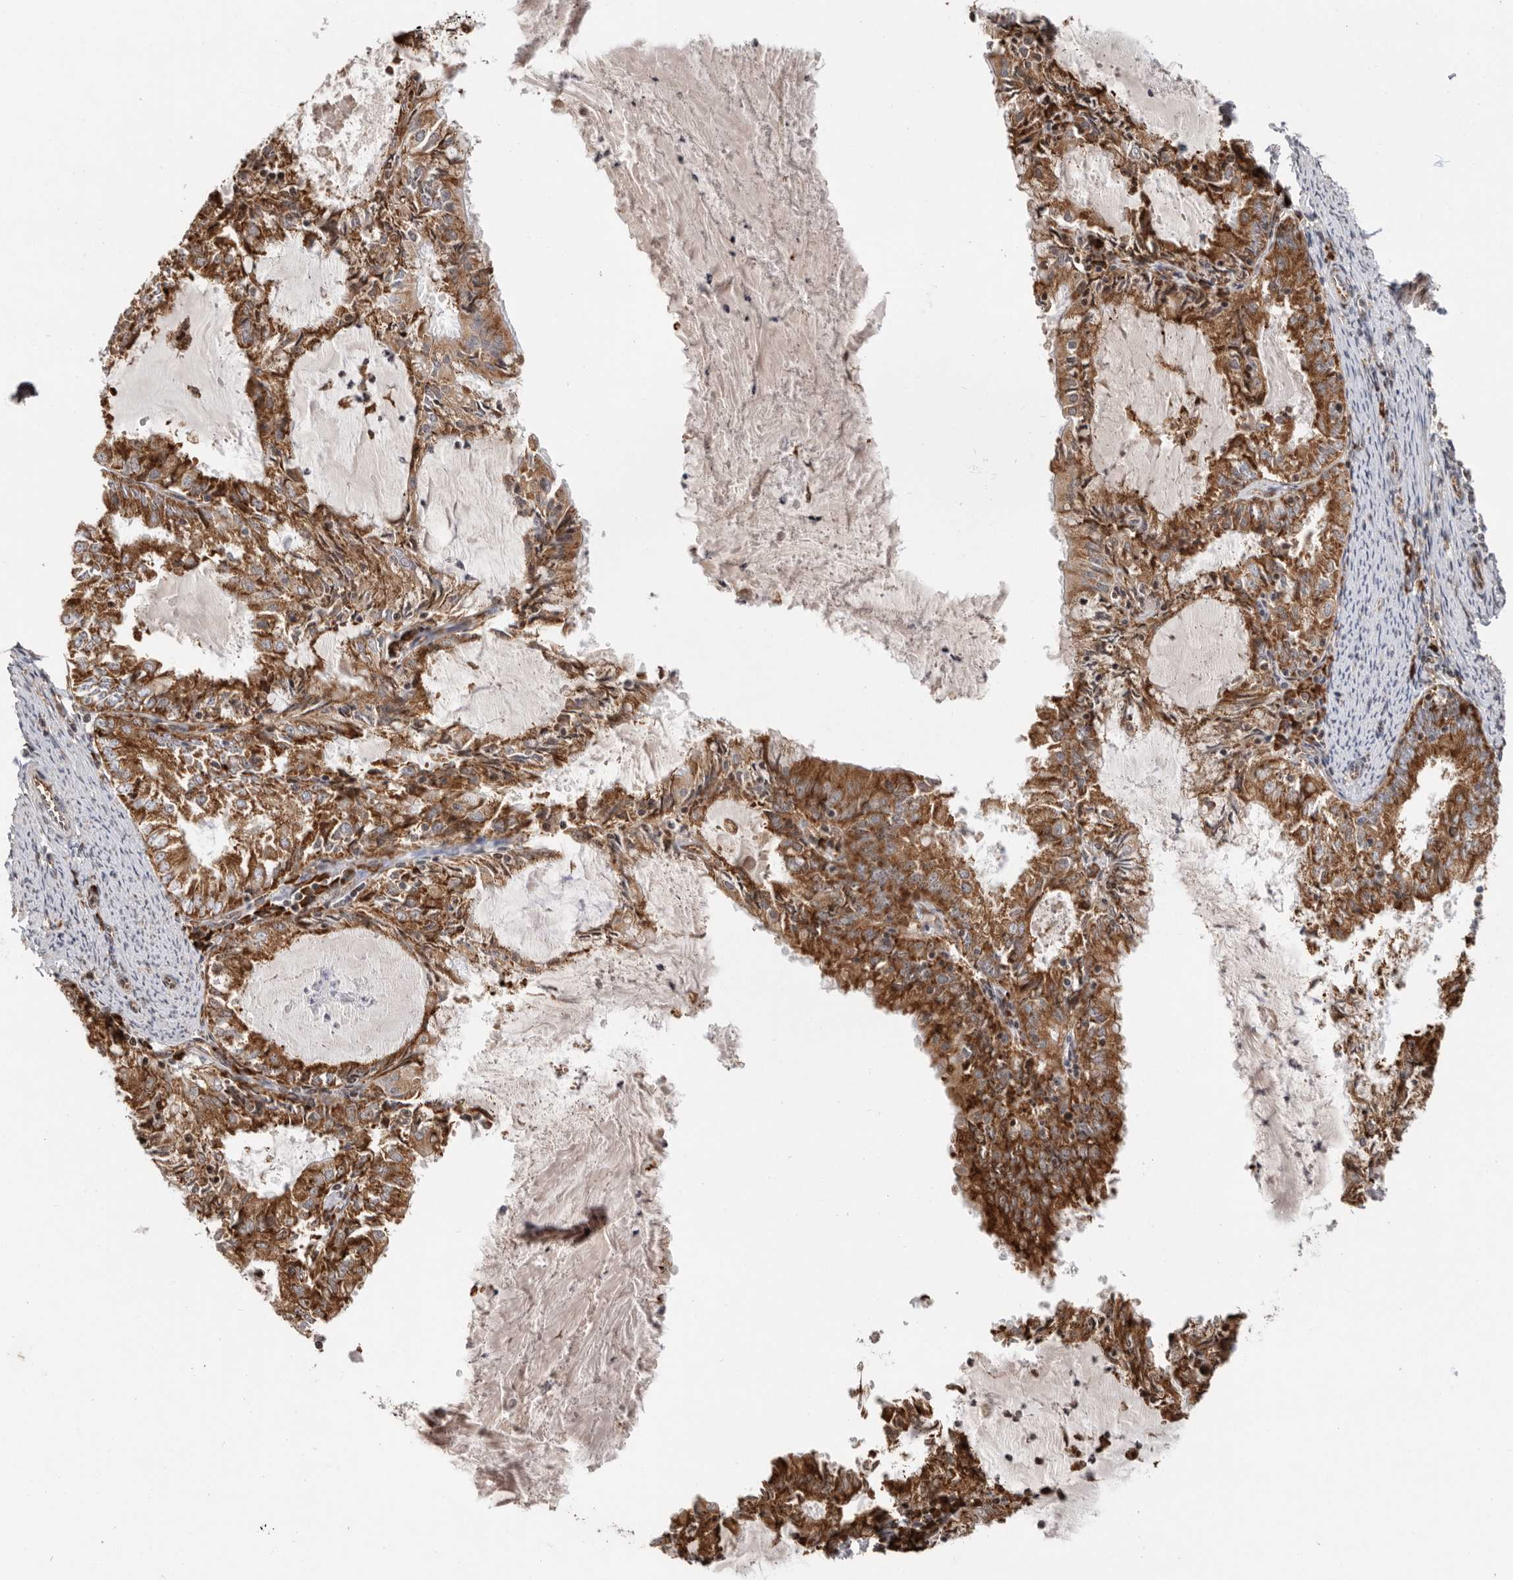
{"staining": {"intensity": "moderate", "quantity": ">75%", "location": "cytoplasmic/membranous"}, "tissue": "endometrial cancer", "cell_type": "Tumor cells", "image_type": "cancer", "snomed": [{"axis": "morphology", "description": "Adenocarcinoma, NOS"}, {"axis": "topography", "description": "Endometrium"}], "caption": "Immunohistochemical staining of human adenocarcinoma (endometrial) exhibits medium levels of moderate cytoplasmic/membranous positivity in approximately >75% of tumor cells.", "gene": "FZD3", "patient": {"sex": "female", "age": 57}}